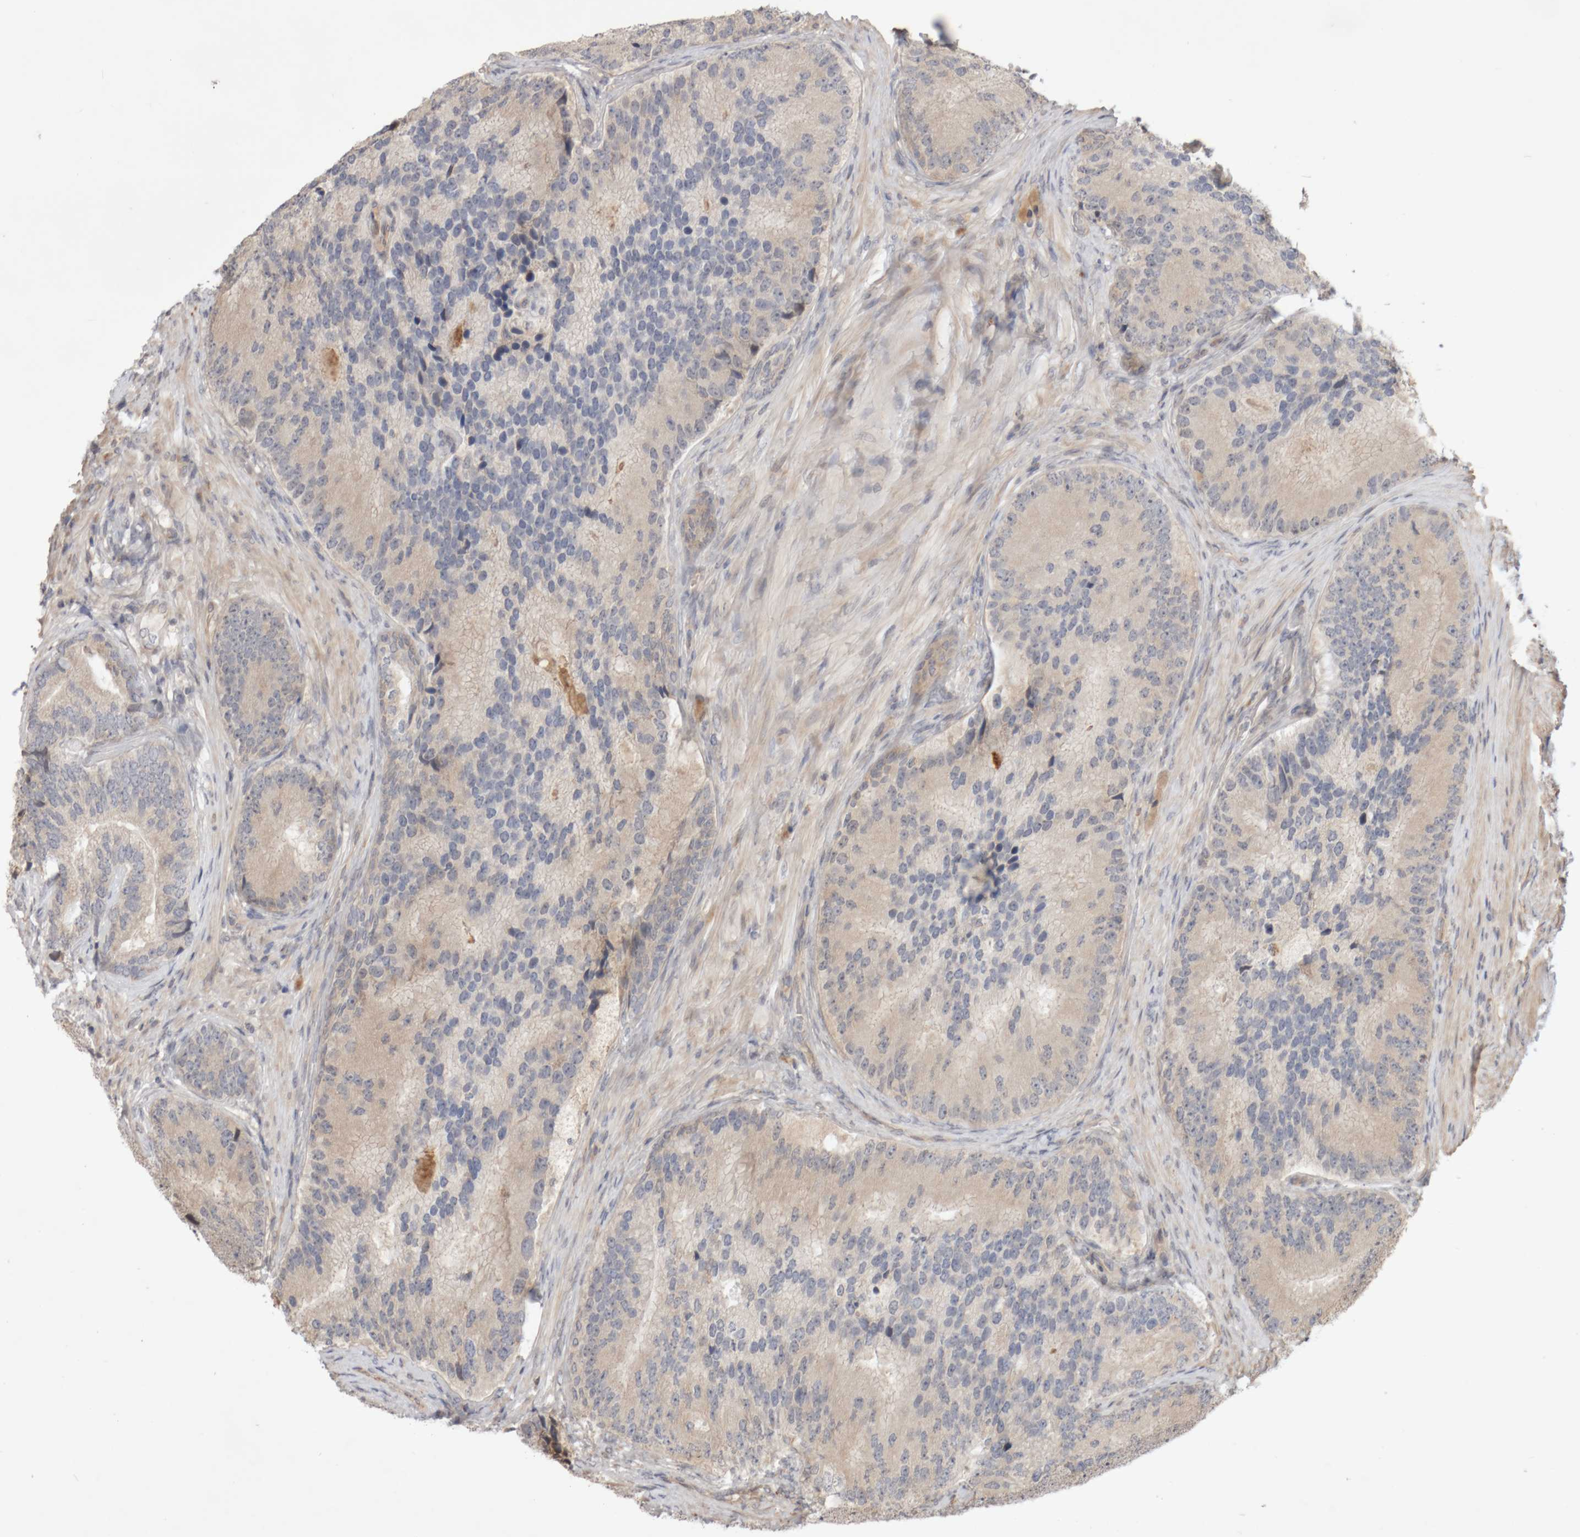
{"staining": {"intensity": "weak", "quantity": "25%-75%", "location": "cytoplasmic/membranous"}, "tissue": "prostate cancer", "cell_type": "Tumor cells", "image_type": "cancer", "snomed": [{"axis": "morphology", "description": "Adenocarcinoma, High grade"}, {"axis": "topography", "description": "Prostate"}], "caption": "Human prostate cancer (high-grade adenocarcinoma) stained for a protein (brown) demonstrates weak cytoplasmic/membranous positive staining in approximately 25%-75% of tumor cells.", "gene": "DPH7", "patient": {"sex": "male", "age": 70}}